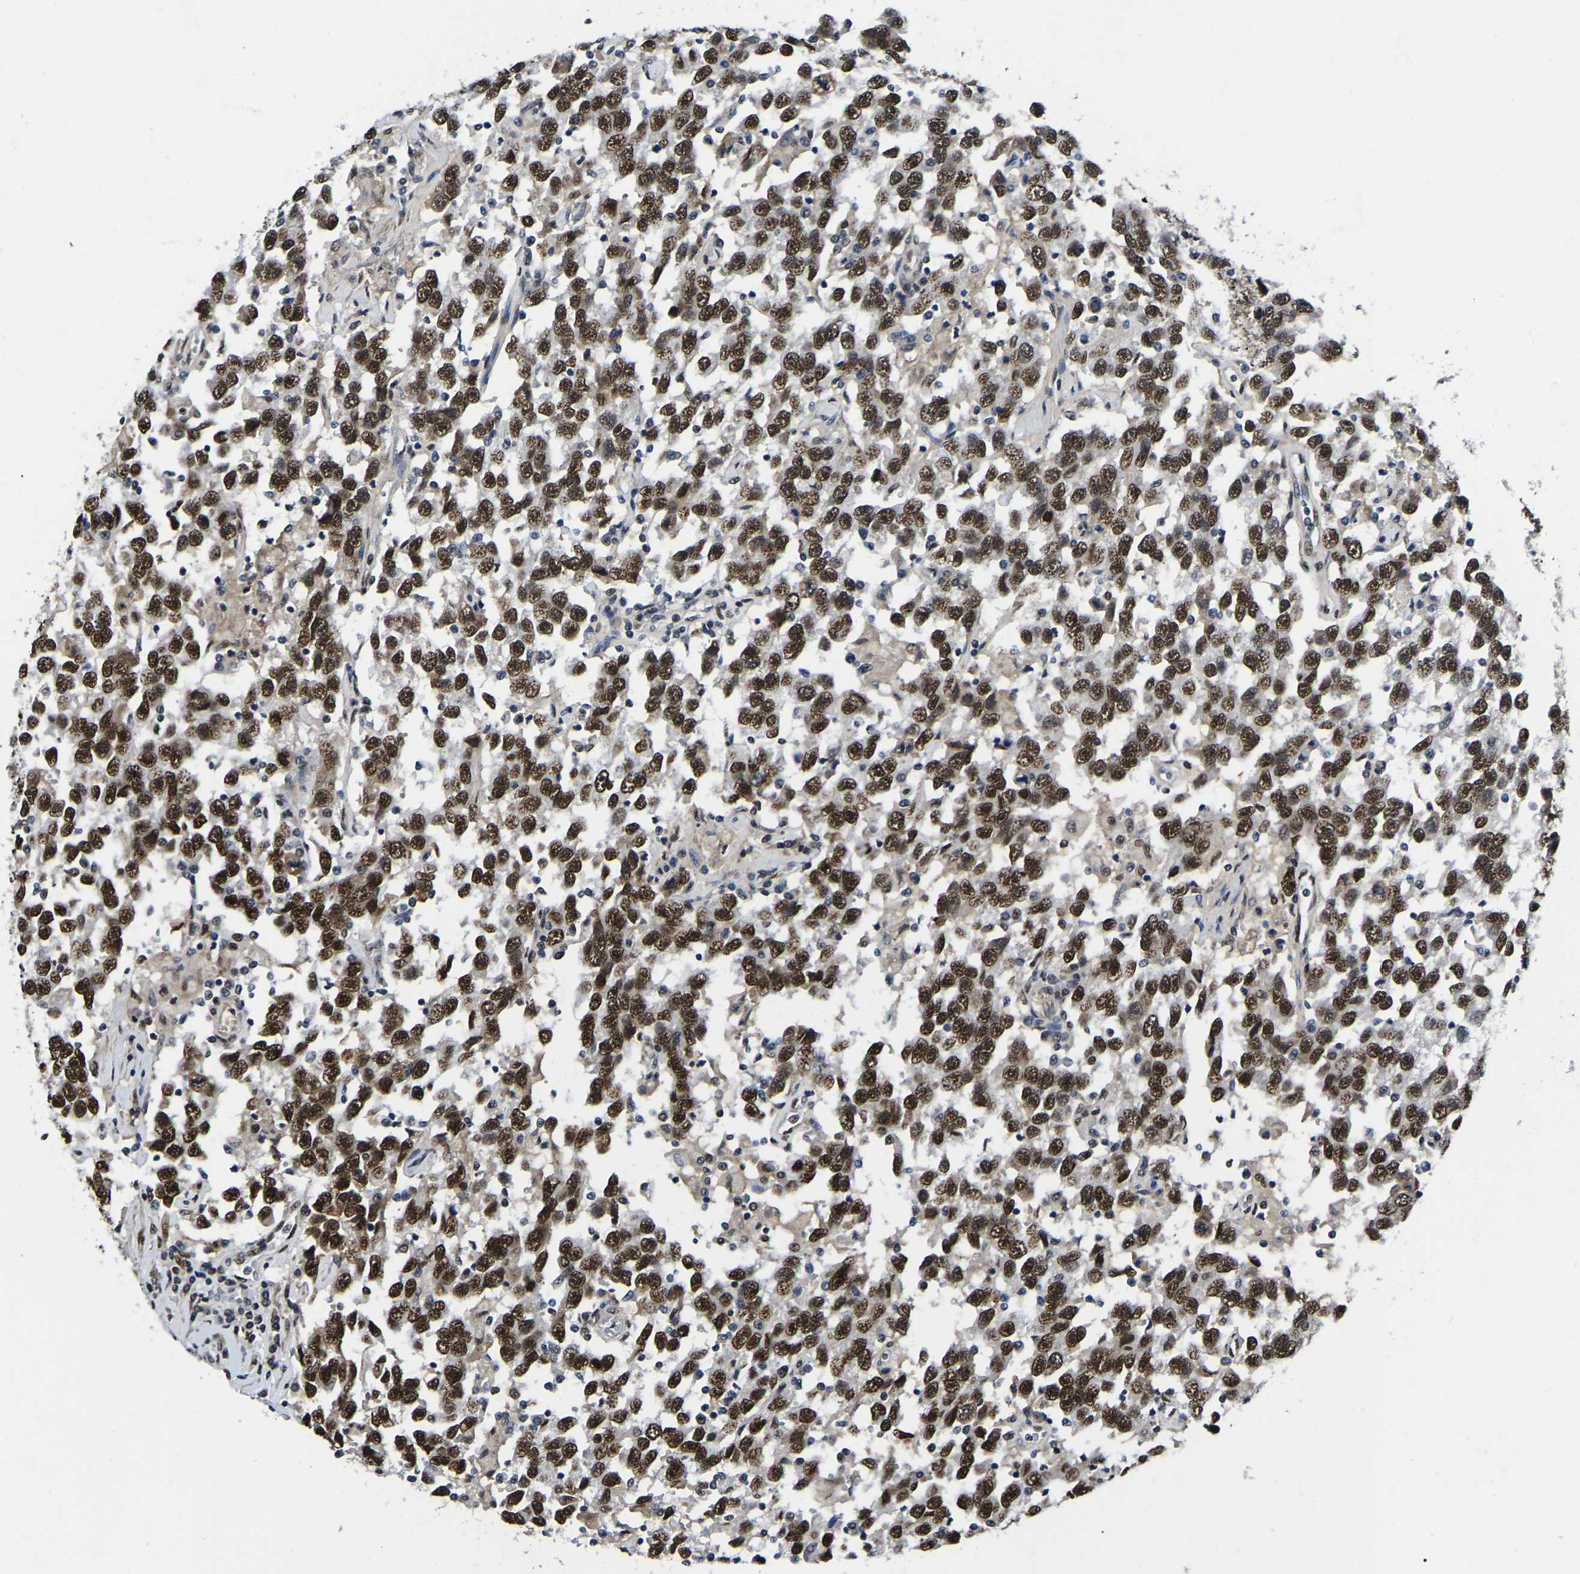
{"staining": {"intensity": "strong", "quantity": ">75%", "location": "nuclear"}, "tissue": "testis cancer", "cell_type": "Tumor cells", "image_type": "cancer", "snomed": [{"axis": "morphology", "description": "Seminoma, NOS"}, {"axis": "topography", "description": "Testis"}], "caption": "Testis cancer stained with DAB immunohistochemistry (IHC) shows high levels of strong nuclear positivity in approximately >75% of tumor cells.", "gene": "TRIM35", "patient": {"sex": "male", "age": 41}}